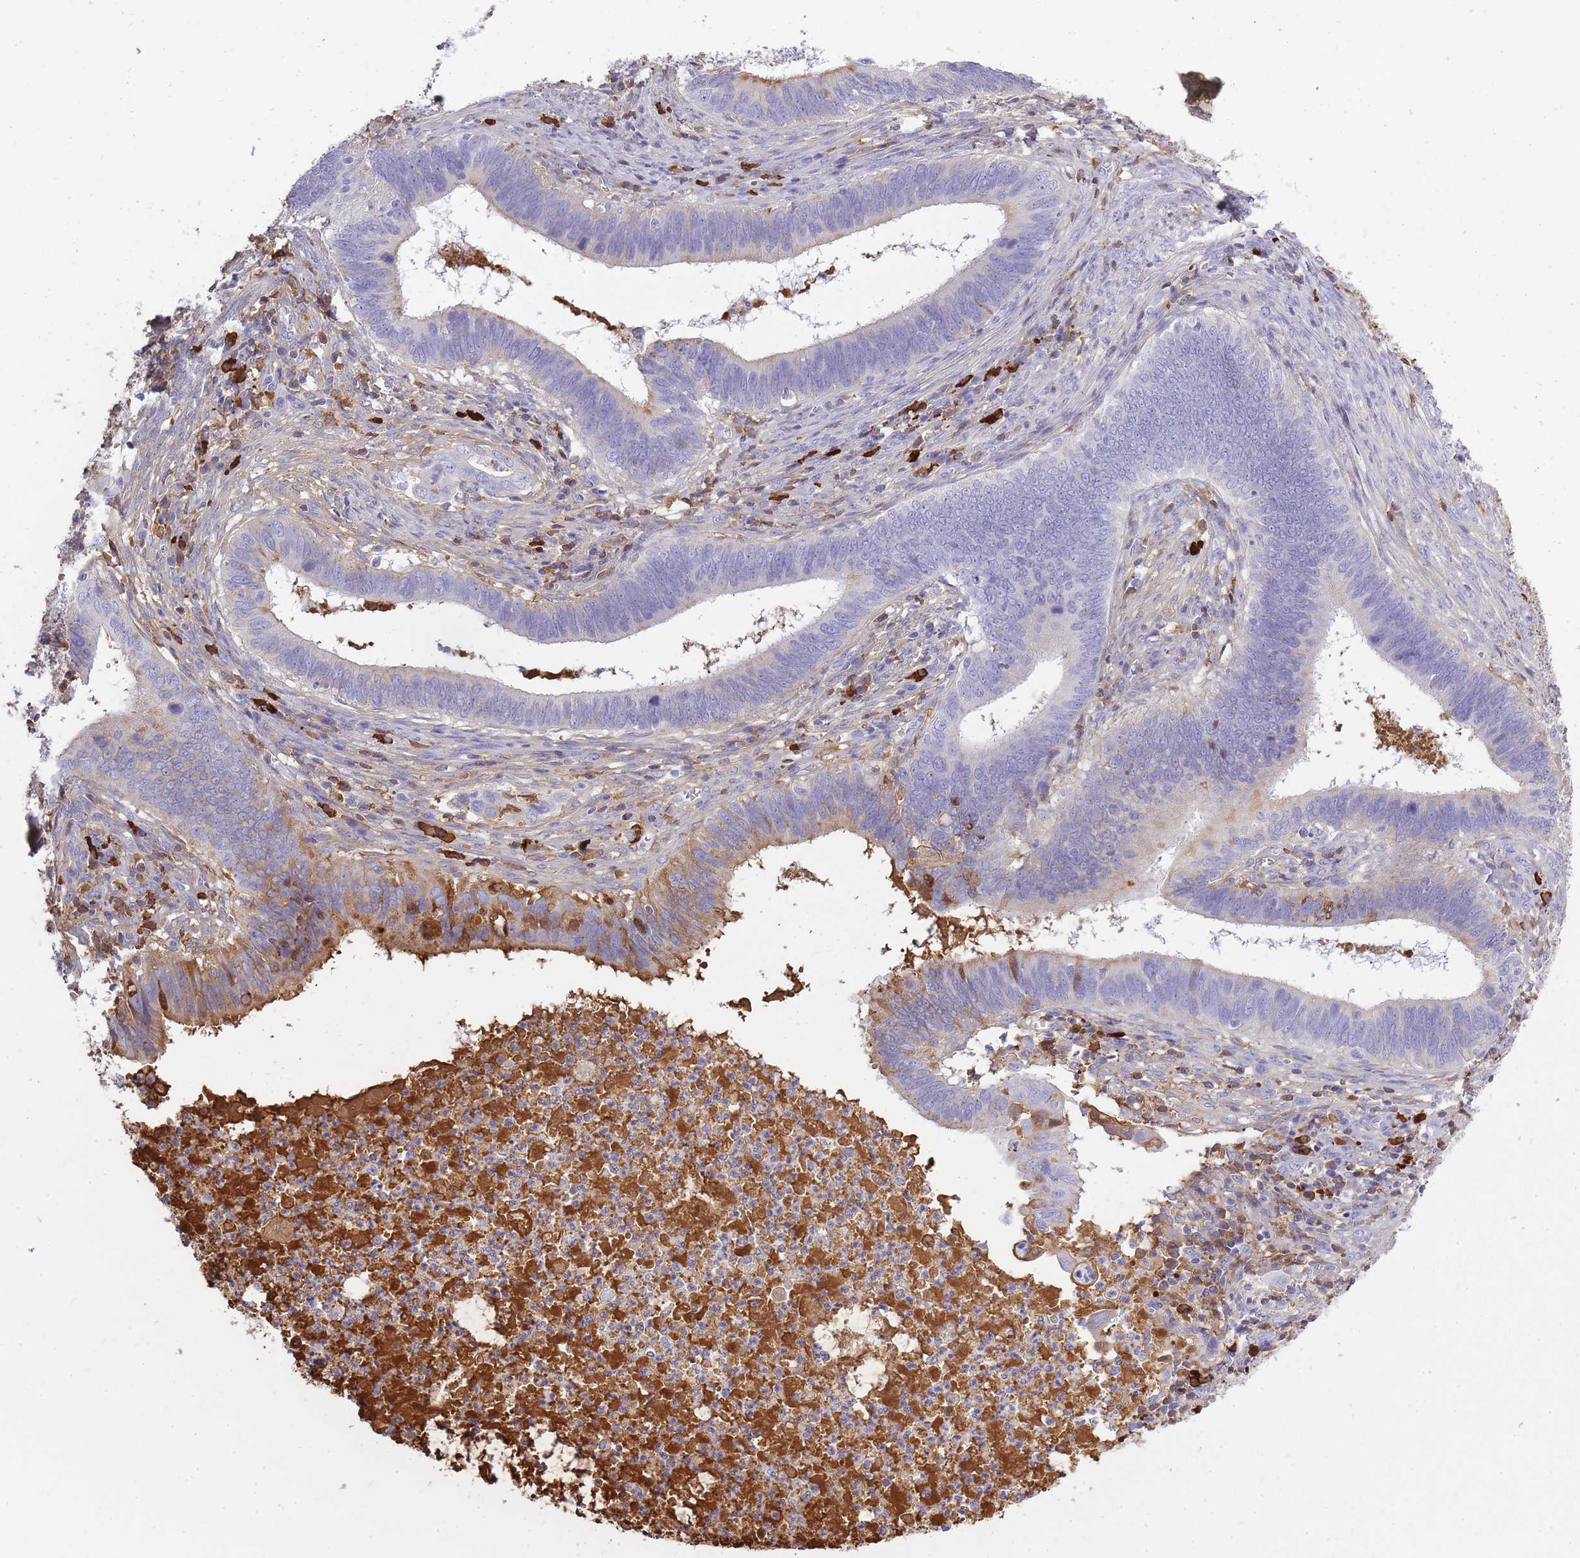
{"staining": {"intensity": "moderate", "quantity": "<25%", "location": "cytoplasmic/membranous"}, "tissue": "cervical cancer", "cell_type": "Tumor cells", "image_type": "cancer", "snomed": [{"axis": "morphology", "description": "Adenocarcinoma, NOS"}, {"axis": "topography", "description": "Cervix"}], "caption": "IHC (DAB (3,3'-diaminobenzidine)) staining of human cervical cancer reveals moderate cytoplasmic/membranous protein positivity in approximately <25% of tumor cells.", "gene": "IGKV1D-42", "patient": {"sex": "female", "age": 42}}